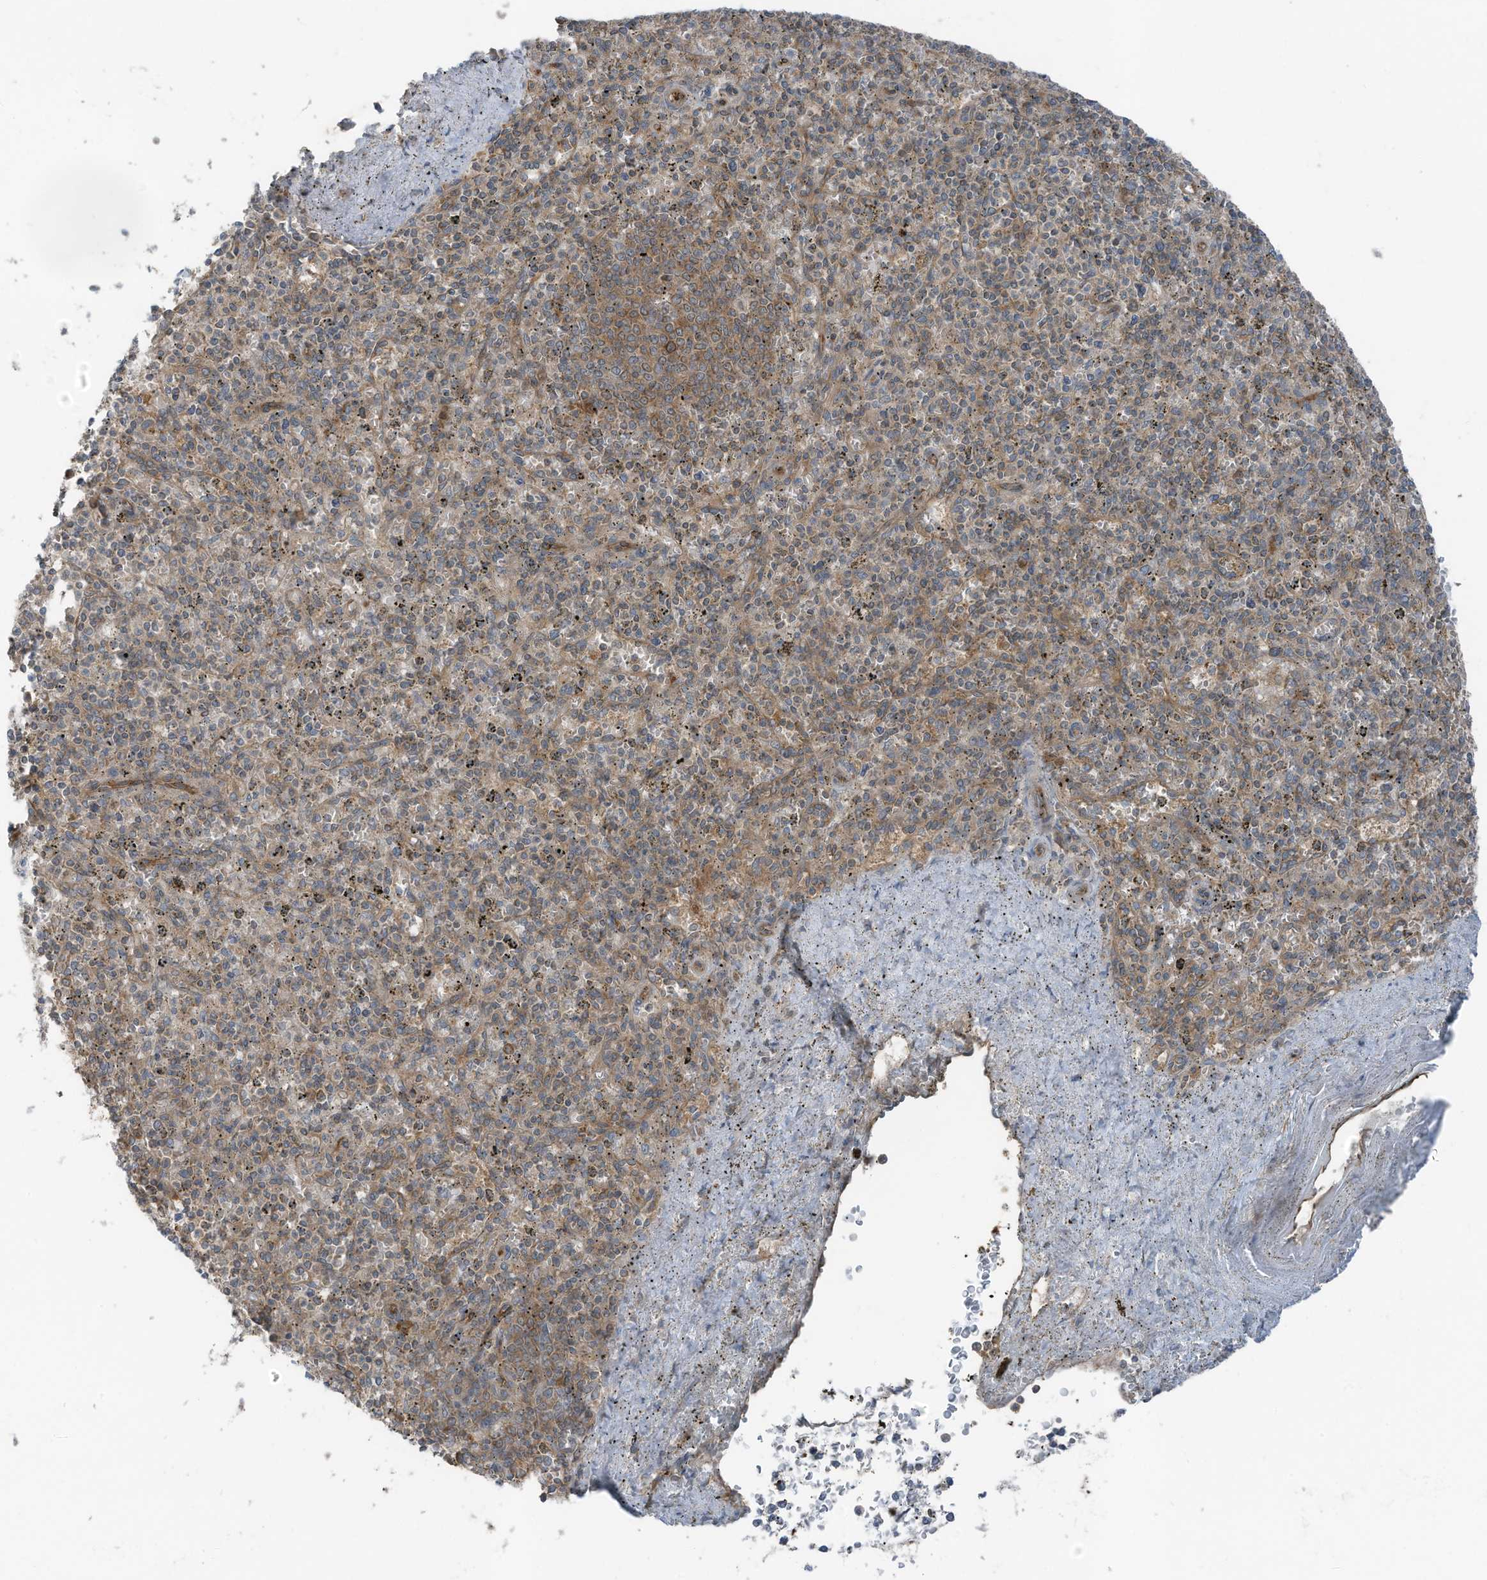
{"staining": {"intensity": "weak", "quantity": "25%-75%", "location": "cytoplasmic/membranous"}, "tissue": "spleen", "cell_type": "Cells in red pulp", "image_type": "normal", "snomed": [{"axis": "morphology", "description": "Normal tissue, NOS"}, {"axis": "topography", "description": "Spleen"}], "caption": "A micrograph showing weak cytoplasmic/membranous expression in about 25%-75% of cells in red pulp in normal spleen, as visualized by brown immunohistochemical staining.", "gene": "TXNDC9", "patient": {"sex": "male", "age": 72}}